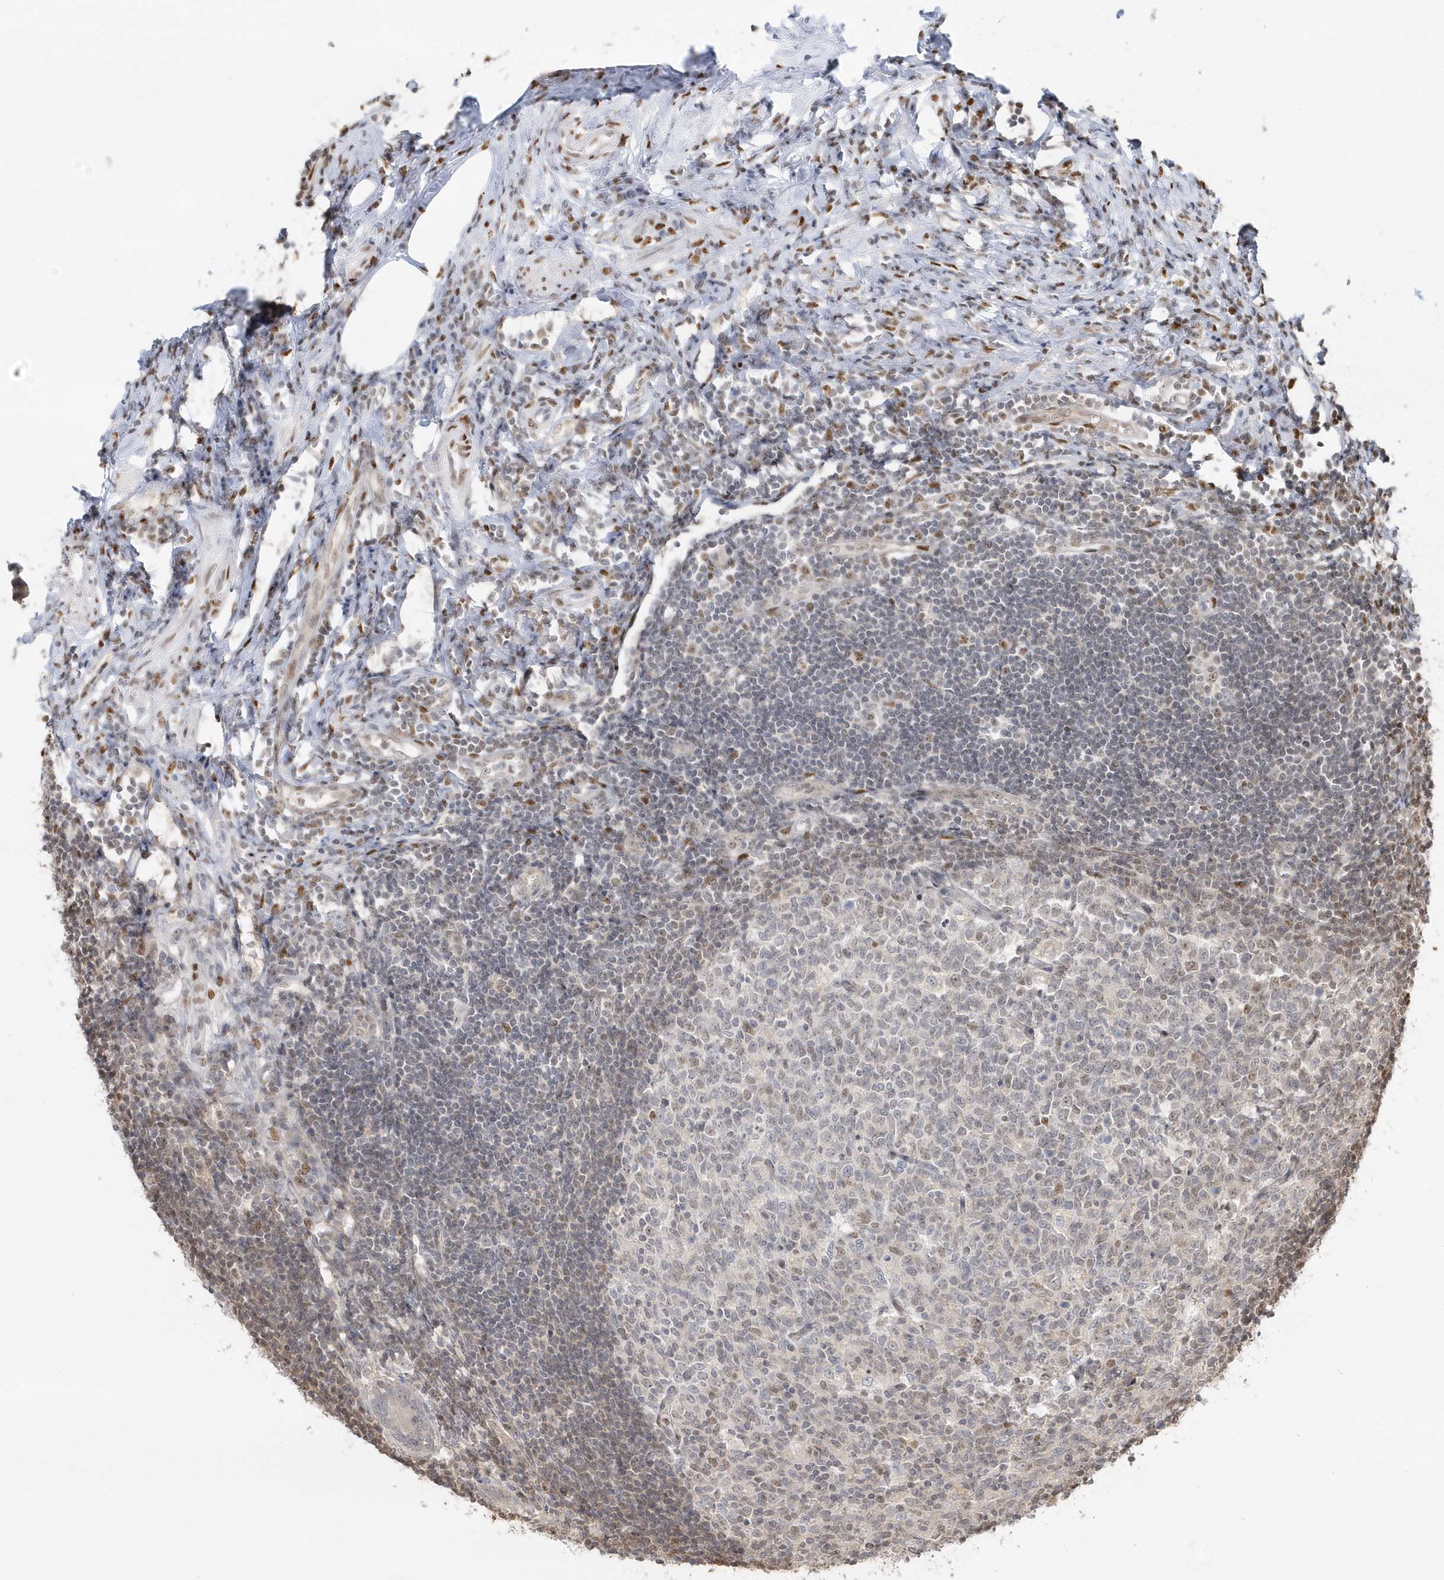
{"staining": {"intensity": "negative", "quantity": "none", "location": "none"}, "tissue": "appendix", "cell_type": "Glandular cells", "image_type": "normal", "snomed": [{"axis": "morphology", "description": "Normal tissue, NOS"}, {"axis": "topography", "description": "Appendix"}], "caption": "Glandular cells show no significant positivity in benign appendix. (Brightfield microscopy of DAB (3,3'-diaminobenzidine) IHC at high magnification).", "gene": "SUMO2", "patient": {"sex": "female", "age": 54}}